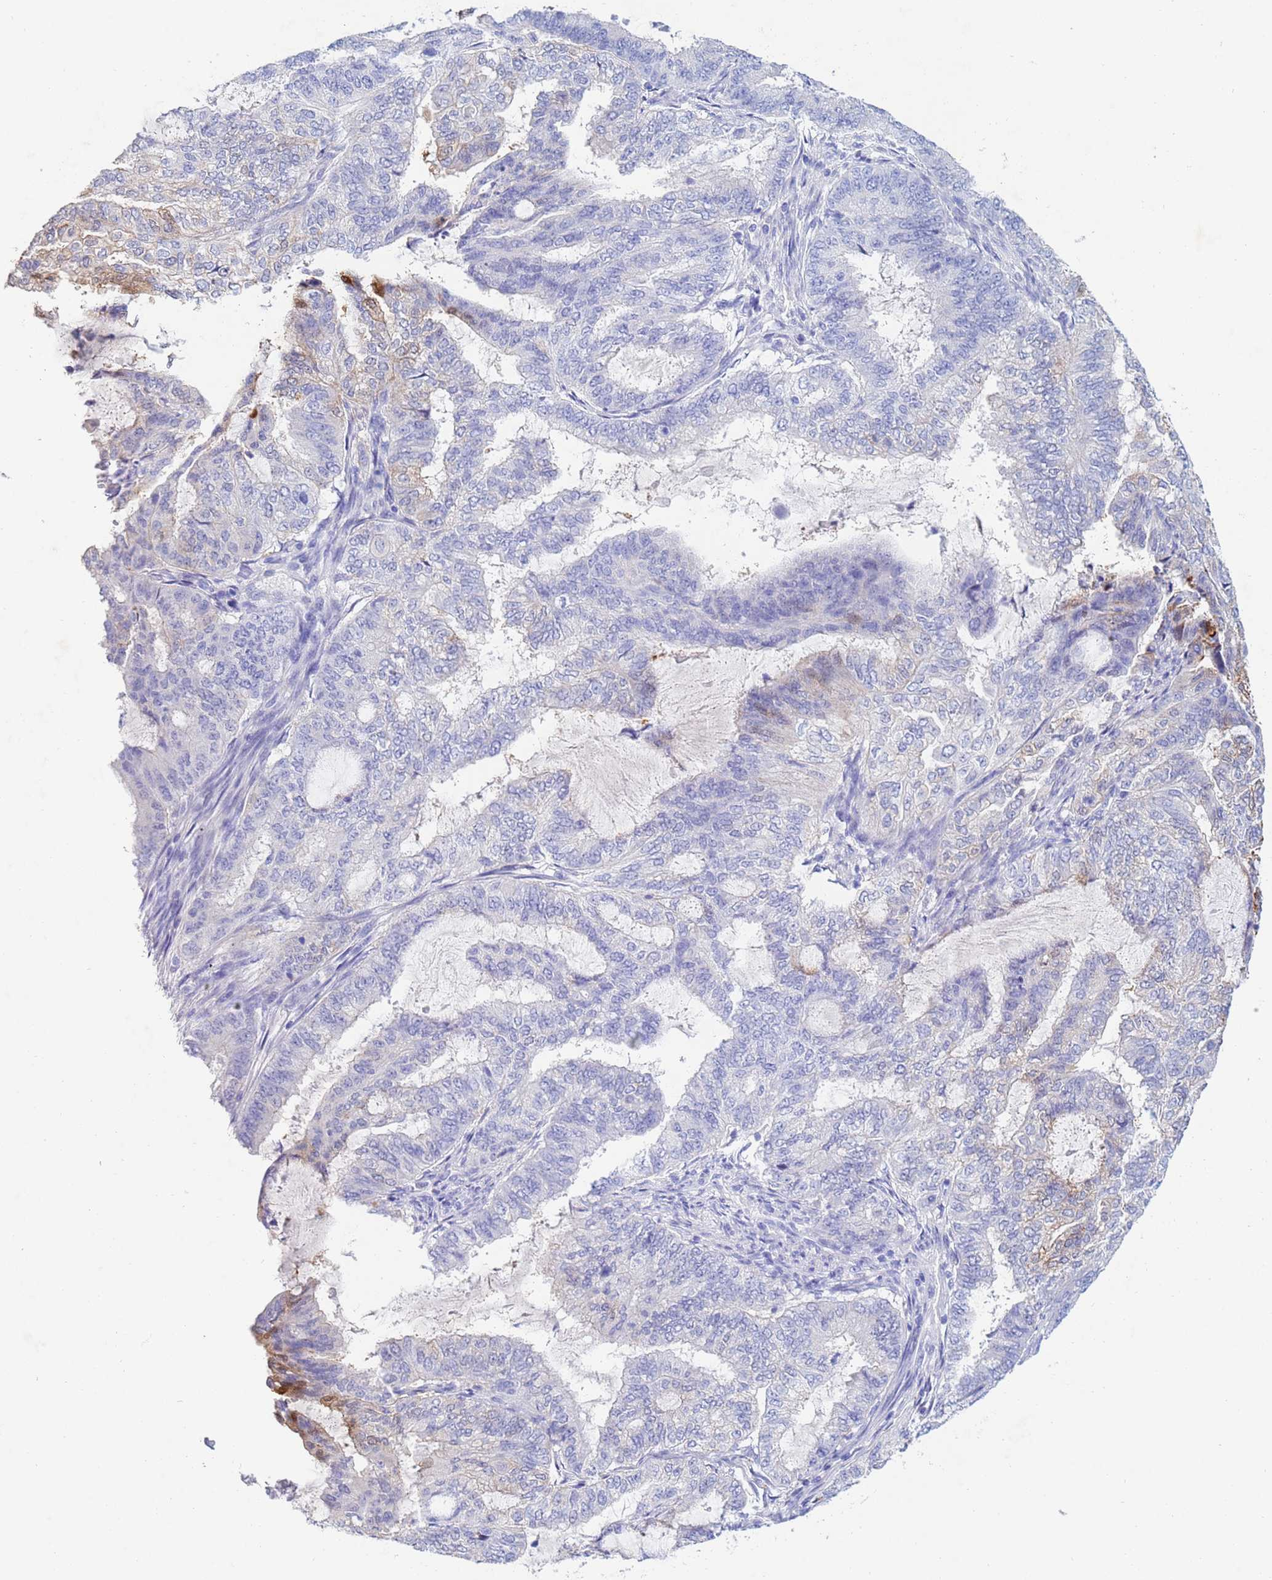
{"staining": {"intensity": "negative", "quantity": "none", "location": "none"}, "tissue": "endometrial cancer", "cell_type": "Tumor cells", "image_type": "cancer", "snomed": [{"axis": "morphology", "description": "Adenocarcinoma, NOS"}, {"axis": "topography", "description": "Endometrium"}], "caption": "Endometrial adenocarcinoma stained for a protein using immunohistochemistry (IHC) reveals no positivity tumor cells.", "gene": "CSTB", "patient": {"sex": "female", "age": 51}}